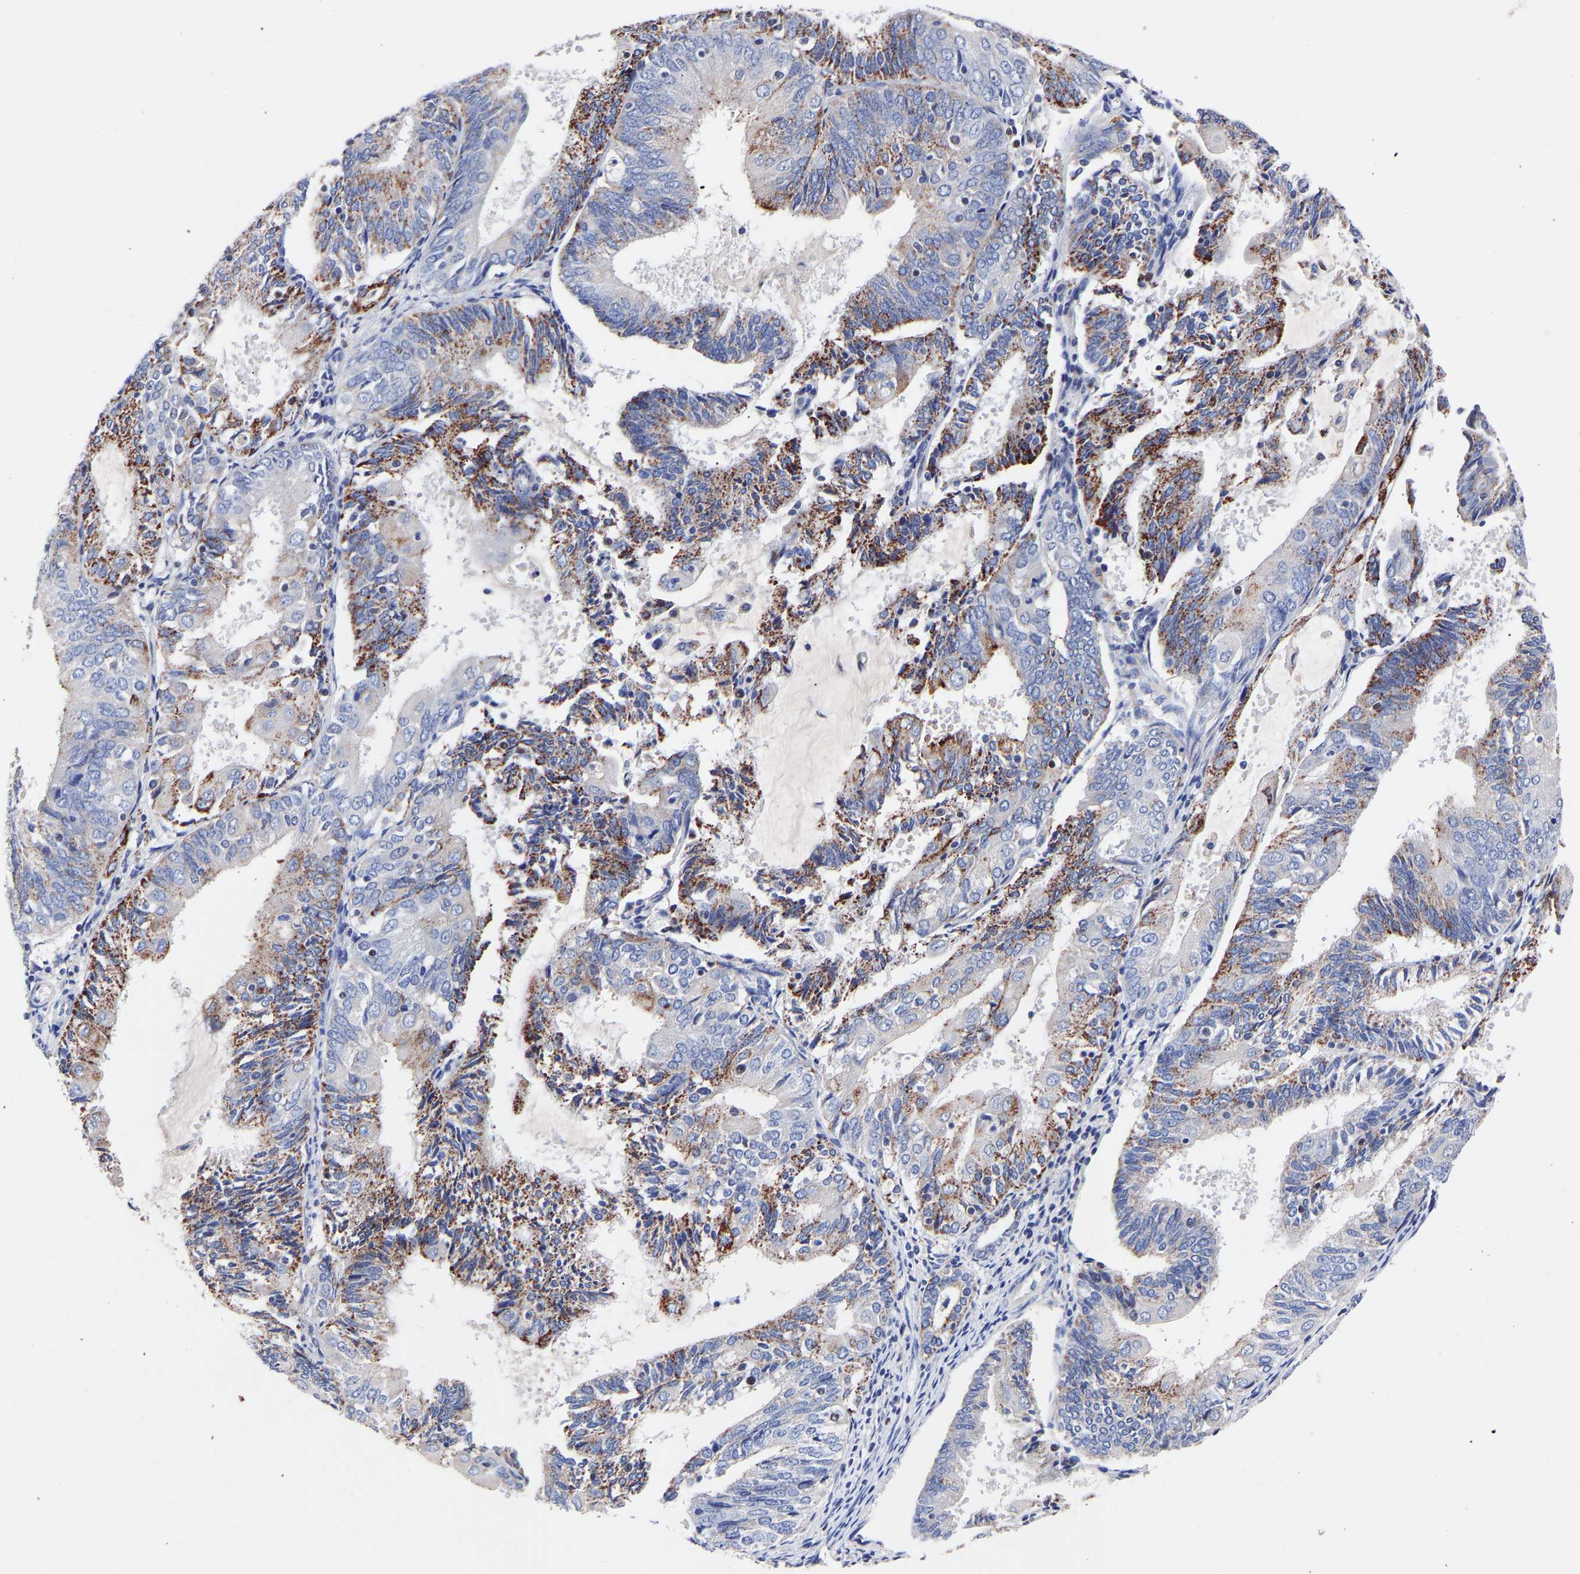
{"staining": {"intensity": "moderate", "quantity": "25%-75%", "location": "cytoplasmic/membranous"}, "tissue": "endometrial cancer", "cell_type": "Tumor cells", "image_type": "cancer", "snomed": [{"axis": "morphology", "description": "Adenocarcinoma, NOS"}, {"axis": "topography", "description": "Endometrium"}], "caption": "Immunohistochemical staining of endometrial cancer (adenocarcinoma) reveals medium levels of moderate cytoplasmic/membranous protein expression in approximately 25%-75% of tumor cells.", "gene": "SEM1", "patient": {"sex": "female", "age": 81}}